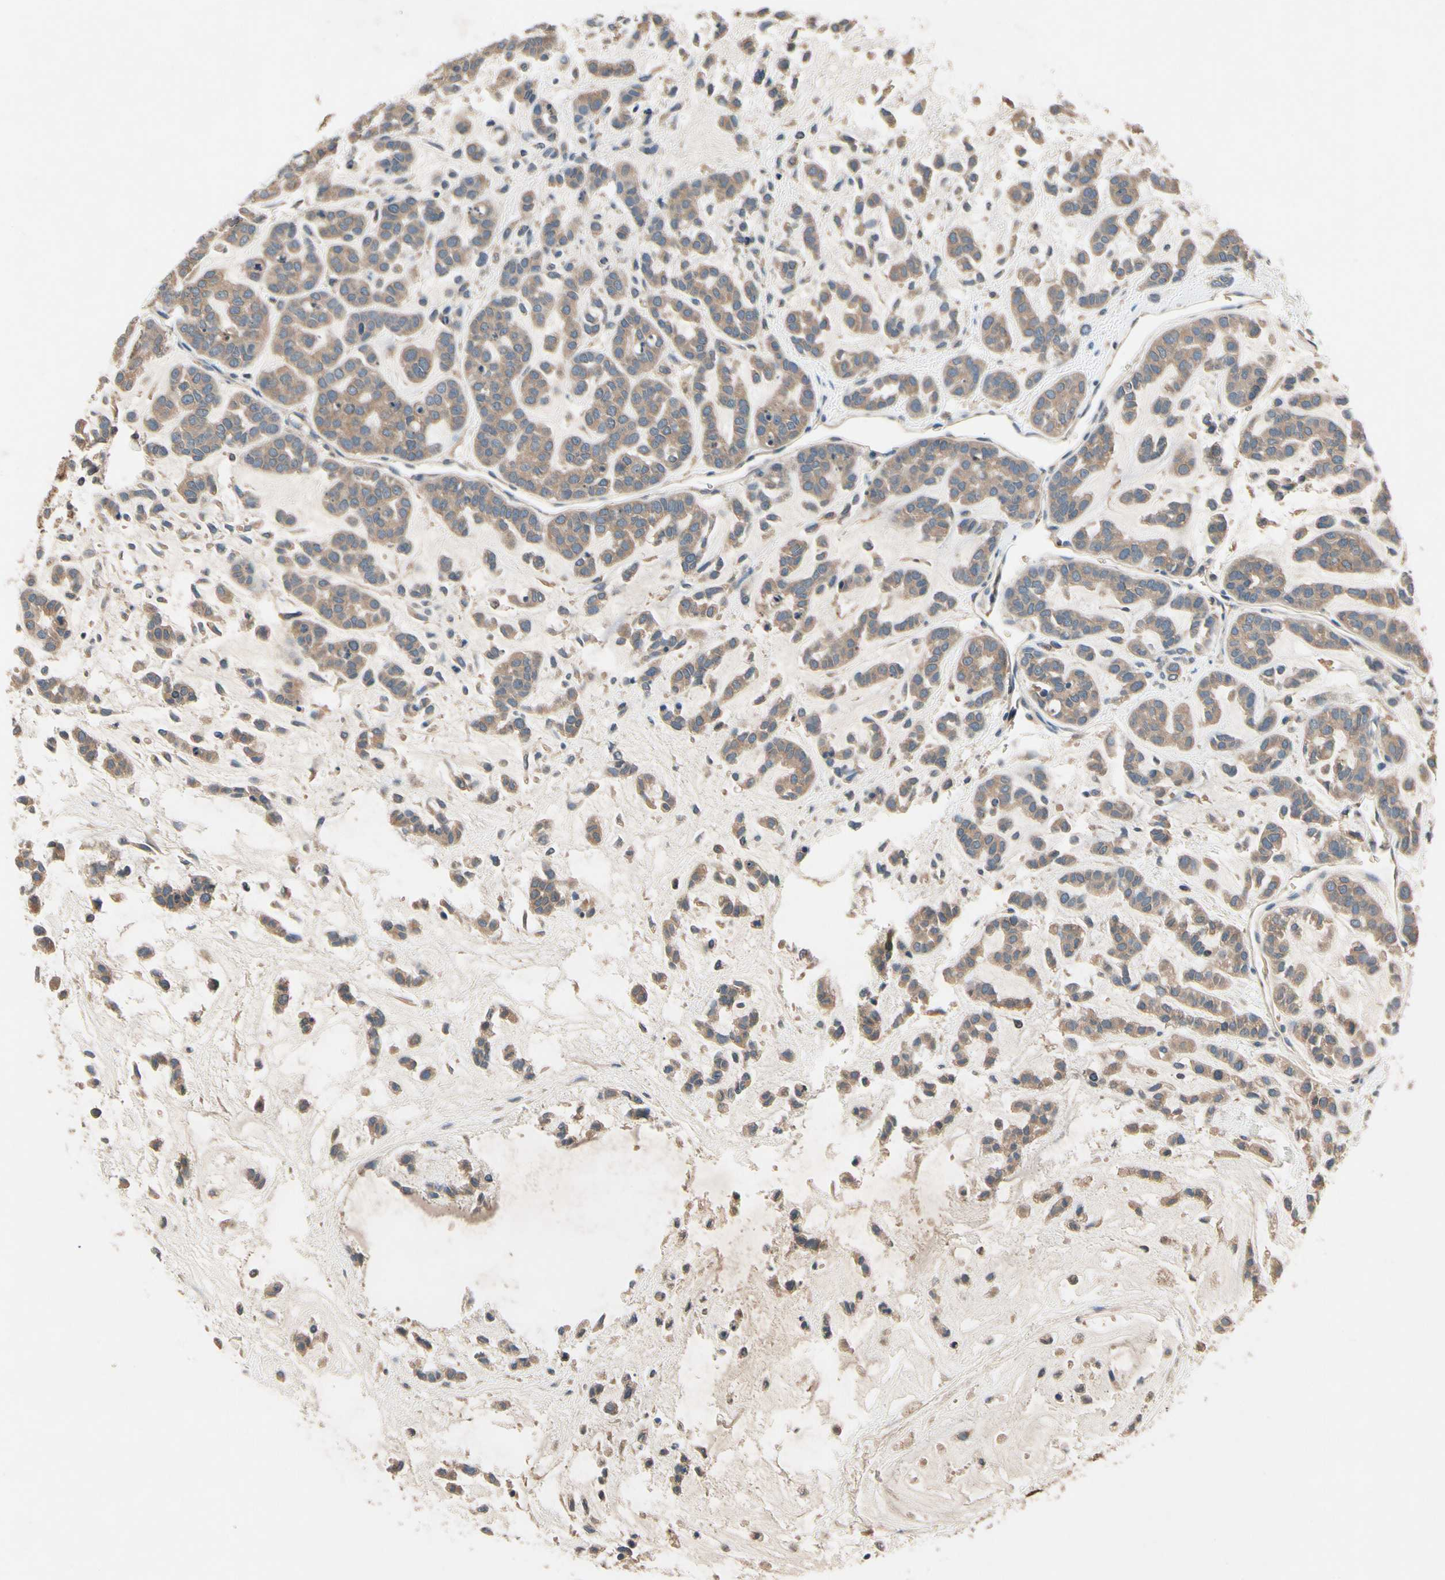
{"staining": {"intensity": "weak", "quantity": ">75%", "location": "cytoplasmic/membranous"}, "tissue": "head and neck cancer", "cell_type": "Tumor cells", "image_type": "cancer", "snomed": [{"axis": "morphology", "description": "Adenocarcinoma, NOS"}, {"axis": "morphology", "description": "Adenoma, NOS"}, {"axis": "topography", "description": "Head-Neck"}], "caption": "Immunohistochemical staining of adenoma (head and neck) reveals low levels of weak cytoplasmic/membranous staining in approximately >75% of tumor cells. (DAB IHC, brown staining for protein, blue staining for nuclei).", "gene": "IL1RL1", "patient": {"sex": "female", "age": 55}}